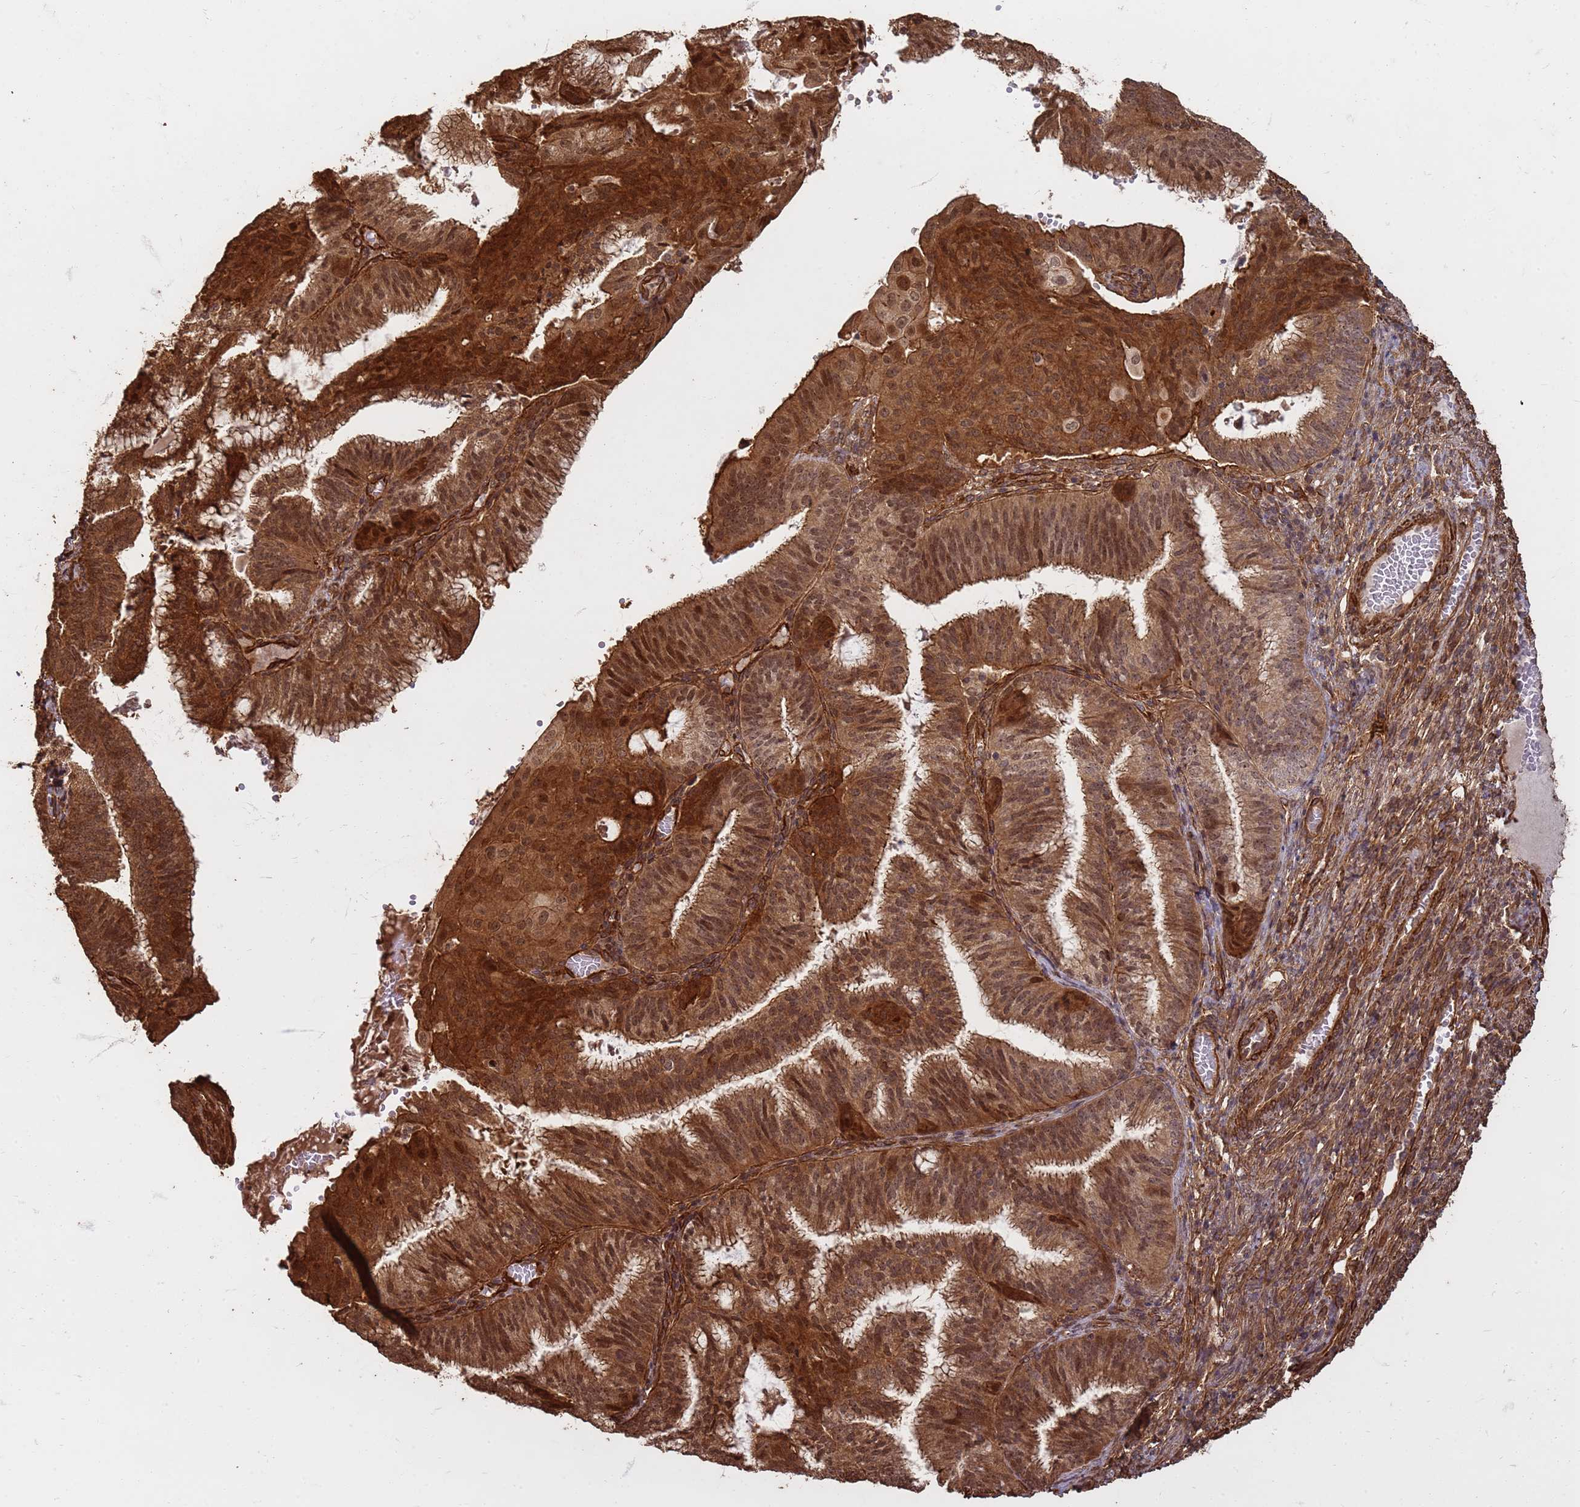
{"staining": {"intensity": "strong", "quantity": ">75%", "location": "cytoplasmic/membranous,nuclear"}, "tissue": "endometrial cancer", "cell_type": "Tumor cells", "image_type": "cancer", "snomed": [{"axis": "morphology", "description": "Adenocarcinoma, NOS"}, {"axis": "topography", "description": "Endometrium"}], "caption": "A high amount of strong cytoplasmic/membranous and nuclear staining is appreciated in about >75% of tumor cells in adenocarcinoma (endometrial) tissue.", "gene": "KIF26A", "patient": {"sex": "female", "age": 49}}